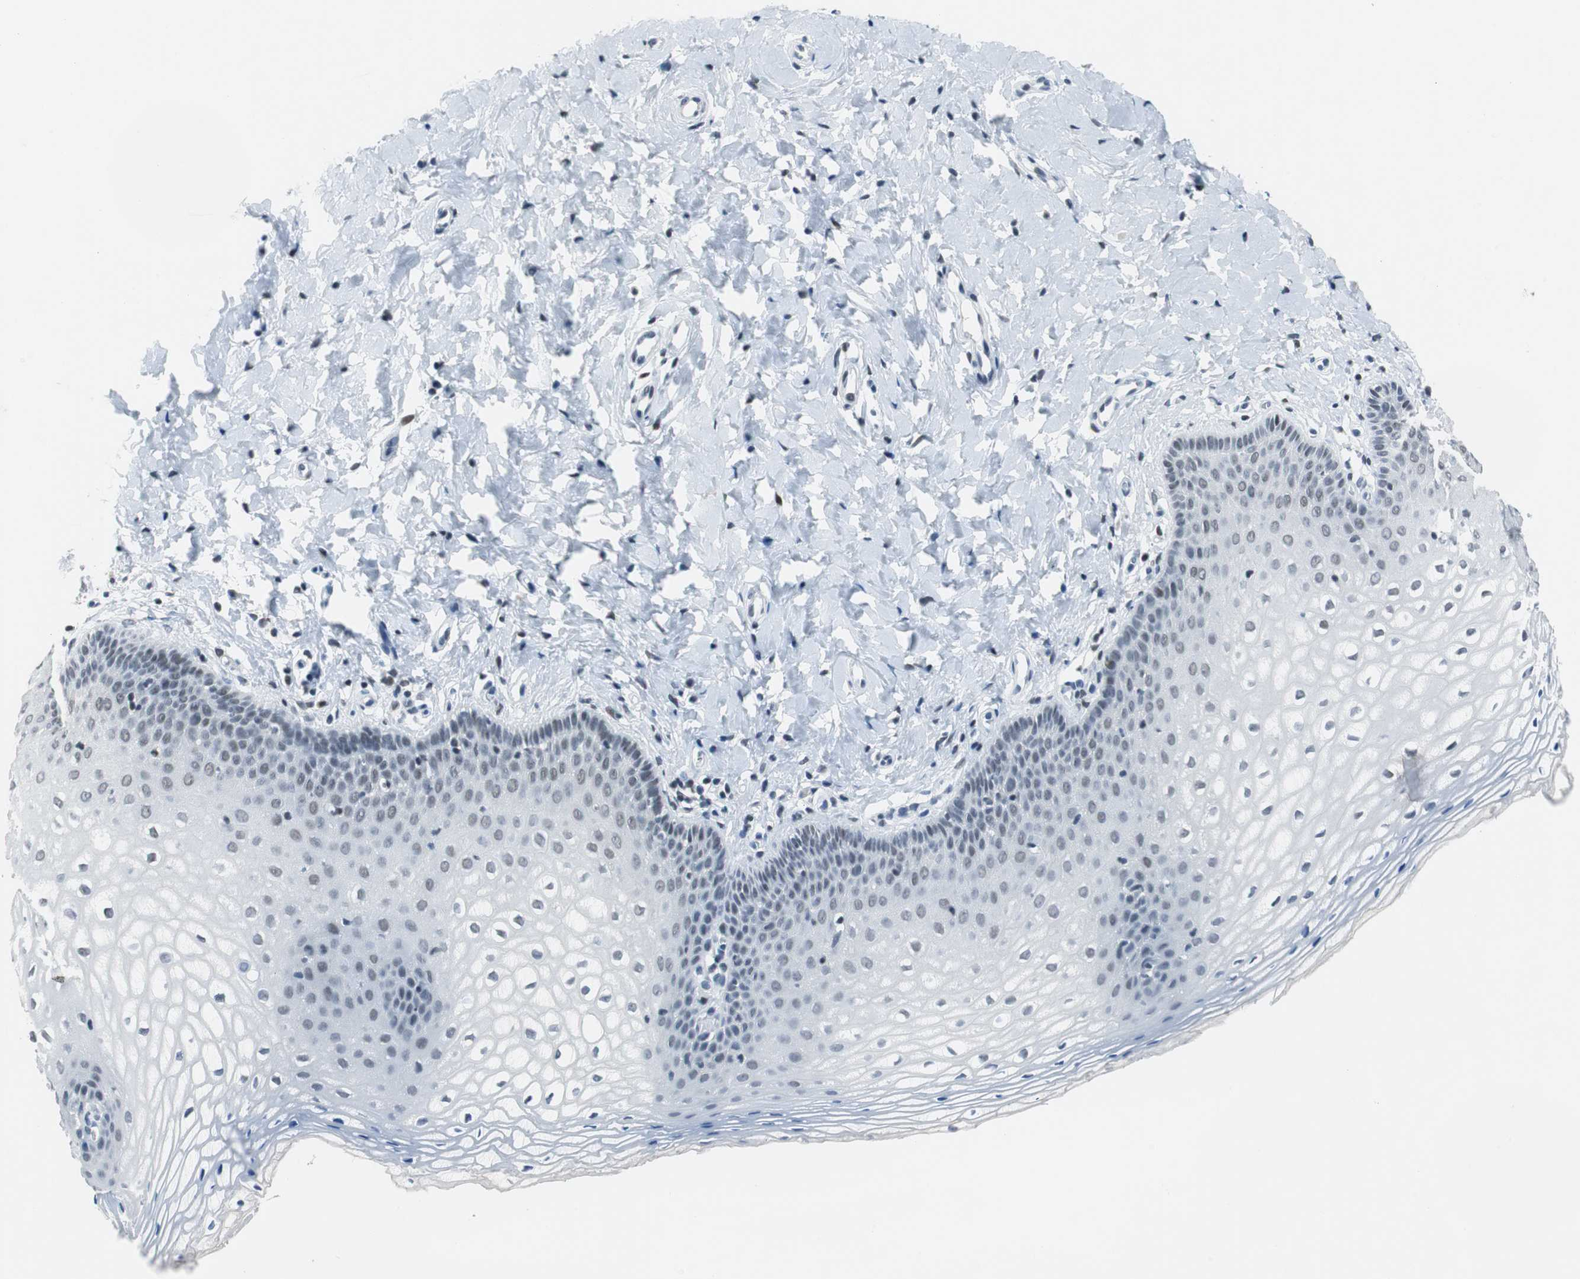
{"staining": {"intensity": "negative", "quantity": "none", "location": "none"}, "tissue": "vagina", "cell_type": "Squamous epithelial cells", "image_type": "normal", "snomed": [{"axis": "morphology", "description": "Normal tissue, NOS"}, {"axis": "topography", "description": "Vagina"}], "caption": "Immunohistochemistry histopathology image of normal vagina: vagina stained with DAB shows no significant protein expression in squamous epithelial cells.", "gene": "HDAC3", "patient": {"sex": "female", "age": 55}}